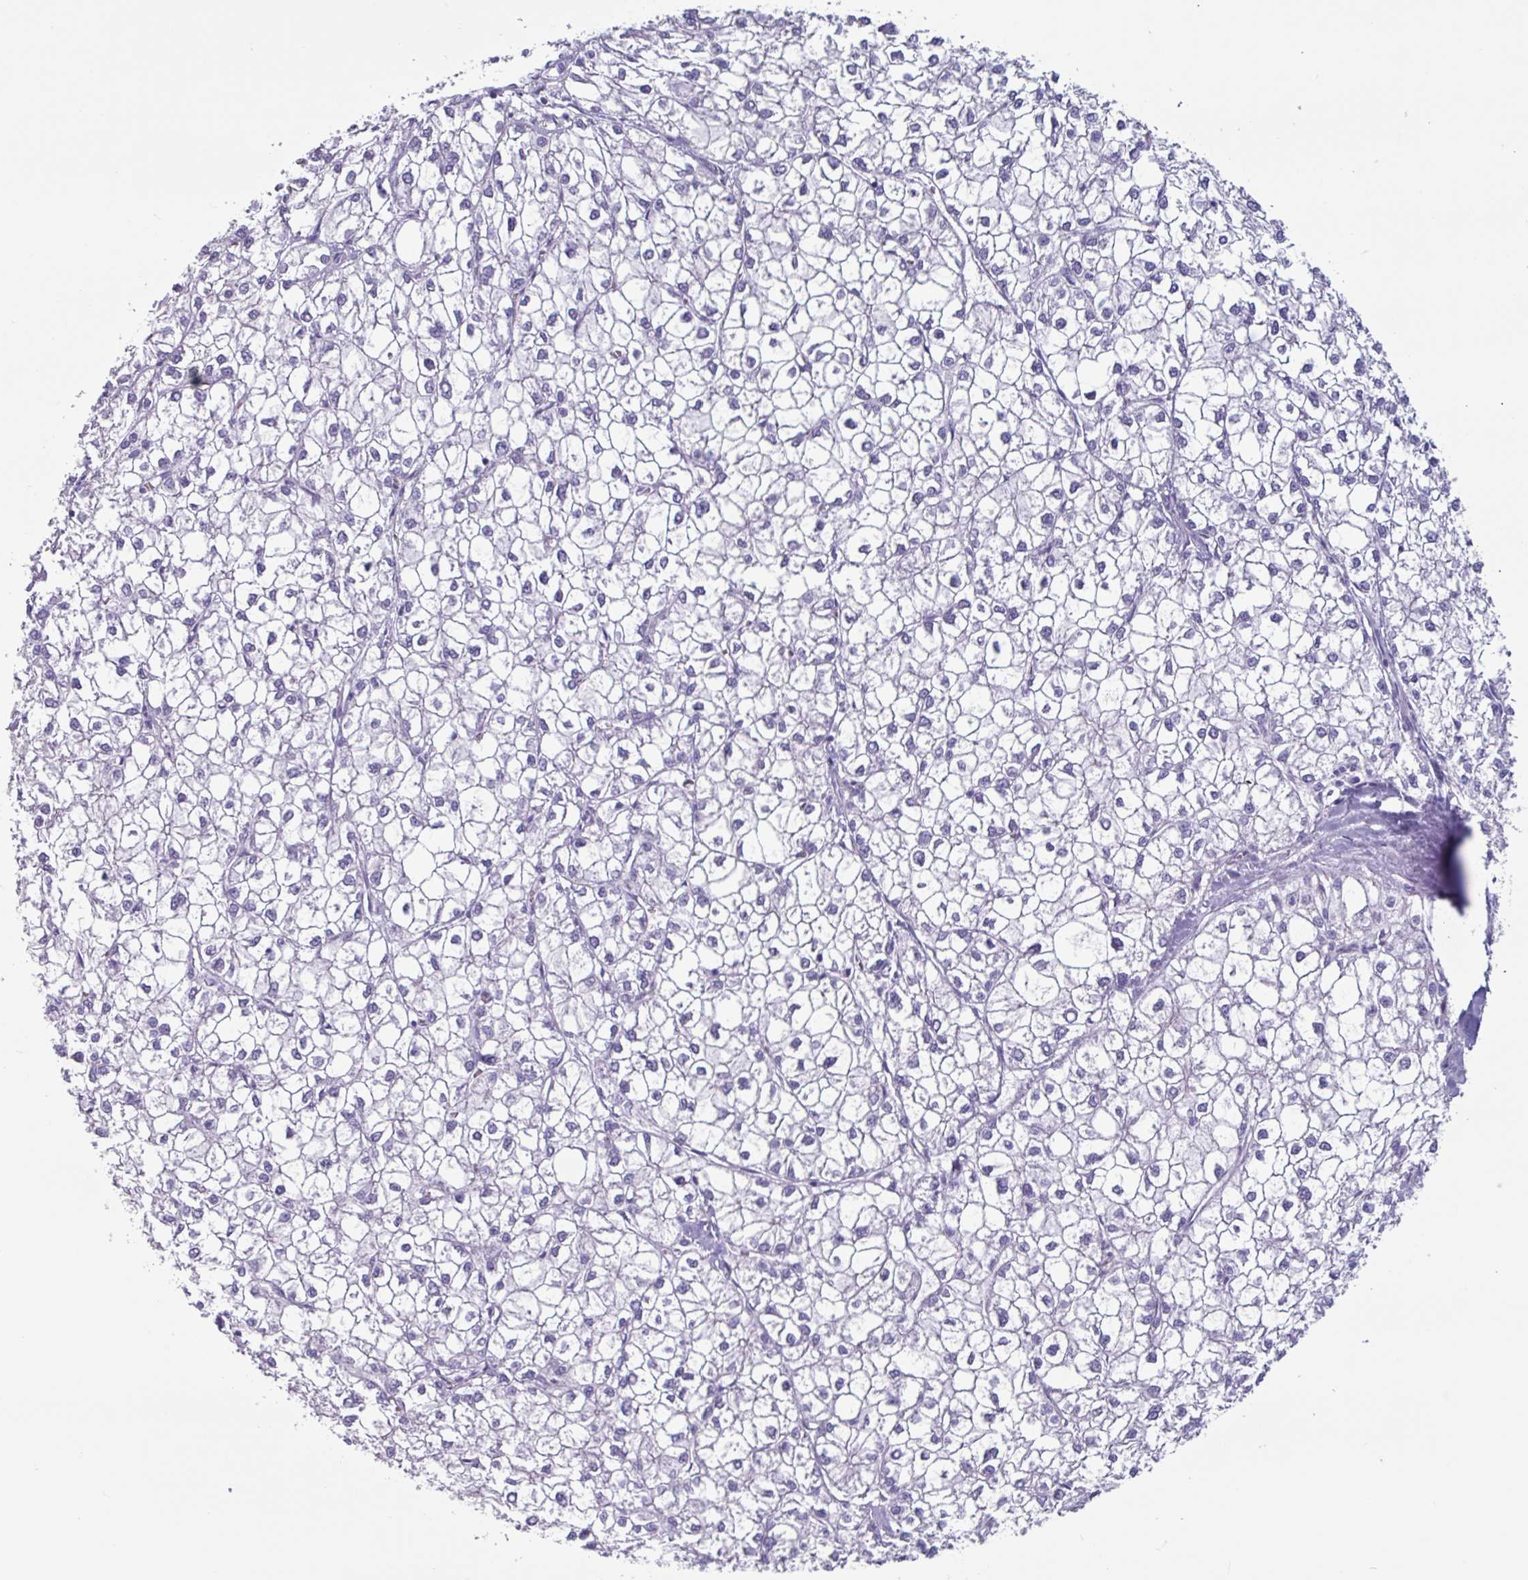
{"staining": {"intensity": "negative", "quantity": "none", "location": "none"}, "tissue": "liver cancer", "cell_type": "Tumor cells", "image_type": "cancer", "snomed": [{"axis": "morphology", "description": "Carcinoma, Hepatocellular, NOS"}, {"axis": "topography", "description": "Liver"}], "caption": "This is an immunohistochemistry micrograph of human liver cancer (hepatocellular carcinoma). There is no staining in tumor cells.", "gene": "ADGRE1", "patient": {"sex": "female", "age": 43}}